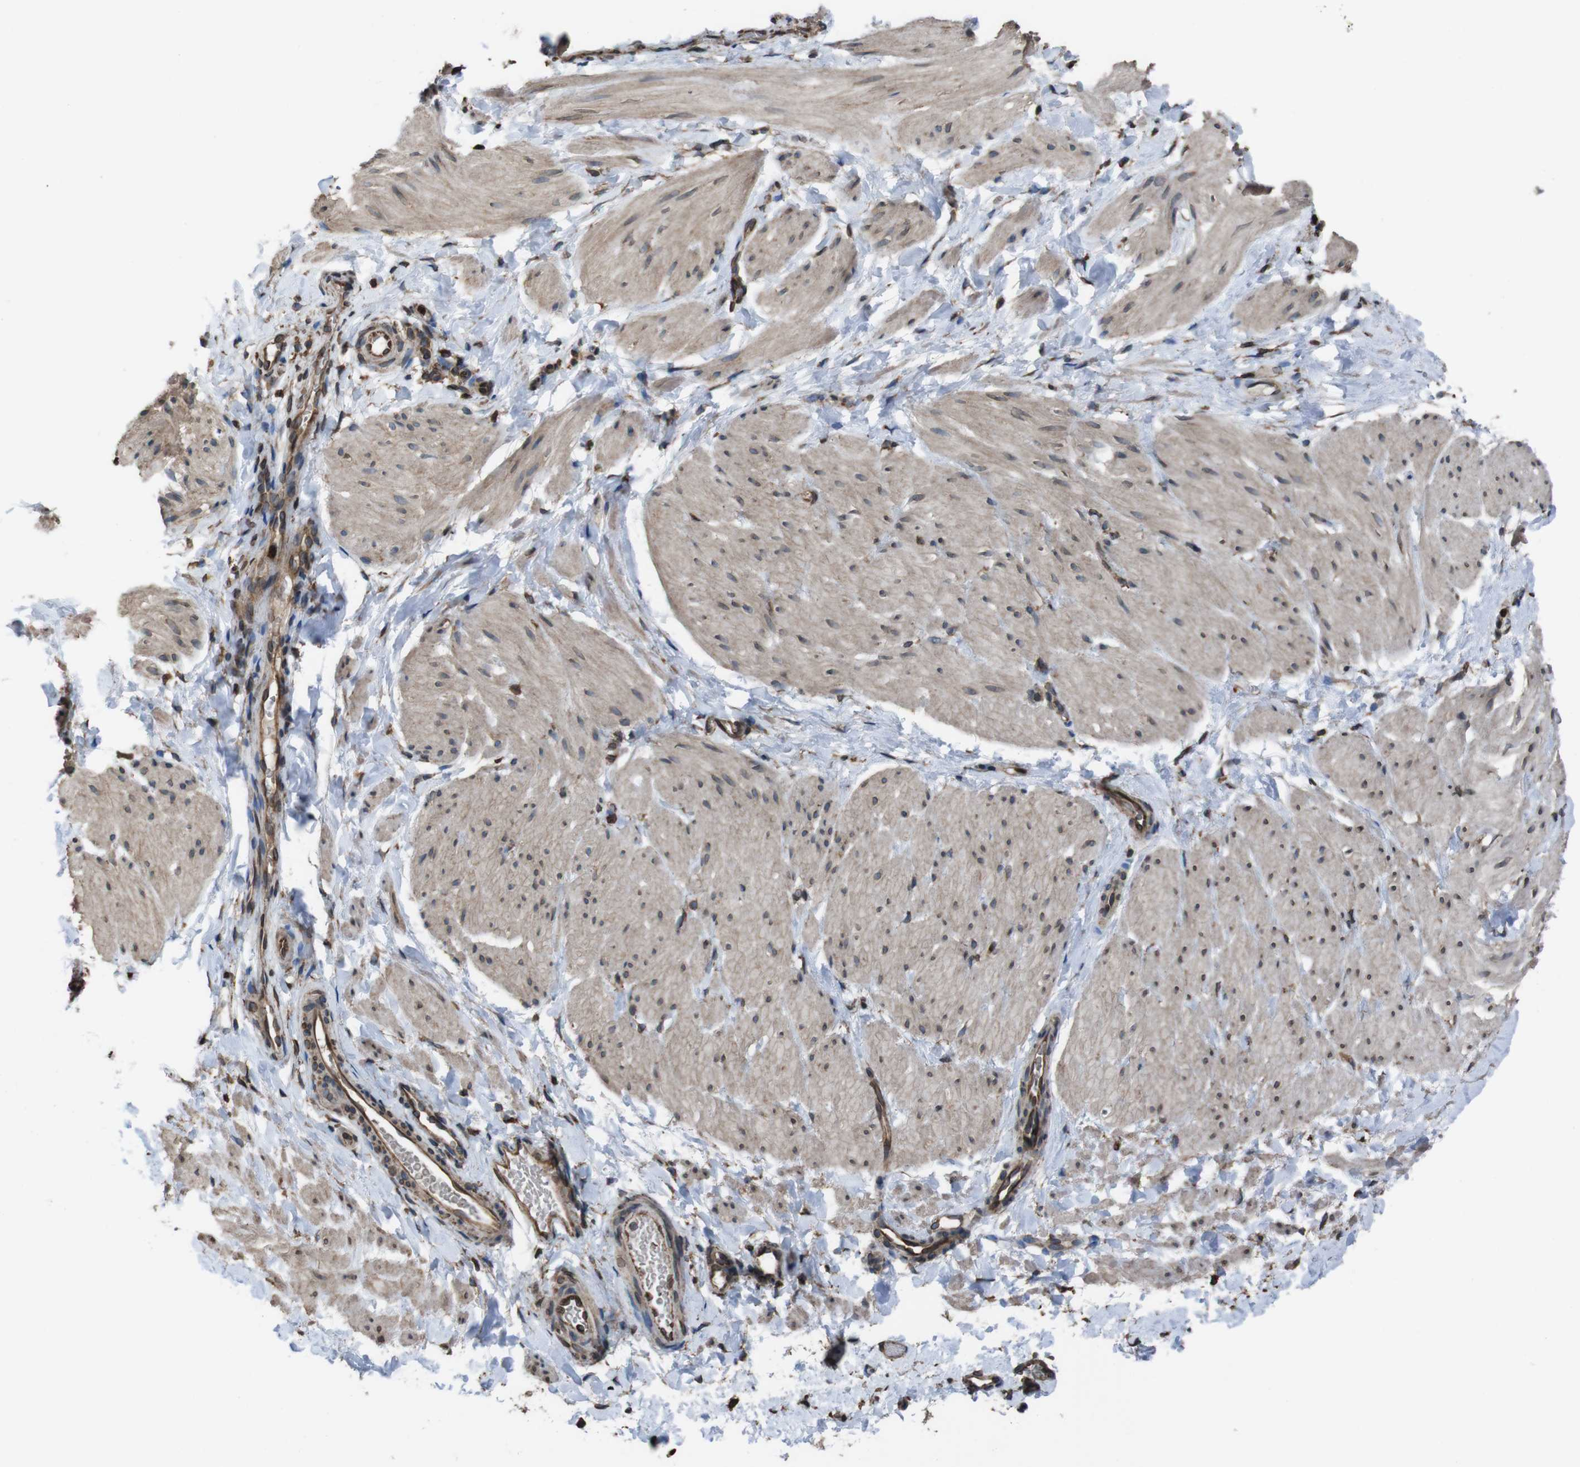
{"staining": {"intensity": "weak", "quantity": ">75%", "location": "cytoplasmic/membranous,nuclear"}, "tissue": "smooth muscle", "cell_type": "Smooth muscle cells", "image_type": "normal", "snomed": [{"axis": "morphology", "description": "Normal tissue, NOS"}, {"axis": "topography", "description": "Smooth muscle"}], "caption": "Protein staining by immunohistochemistry (IHC) exhibits weak cytoplasmic/membranous,nuclear positivity in about >75% of smooth muscle cells in normal smooth muscle. (Stains: DAB (3,3'-diaminobenzidine) in brown, nuclei in blue, Microscopy: brightfield microscopy at high magnification).", "gene": "APMAP", "patient": {"sex": "male", "age": 16}}